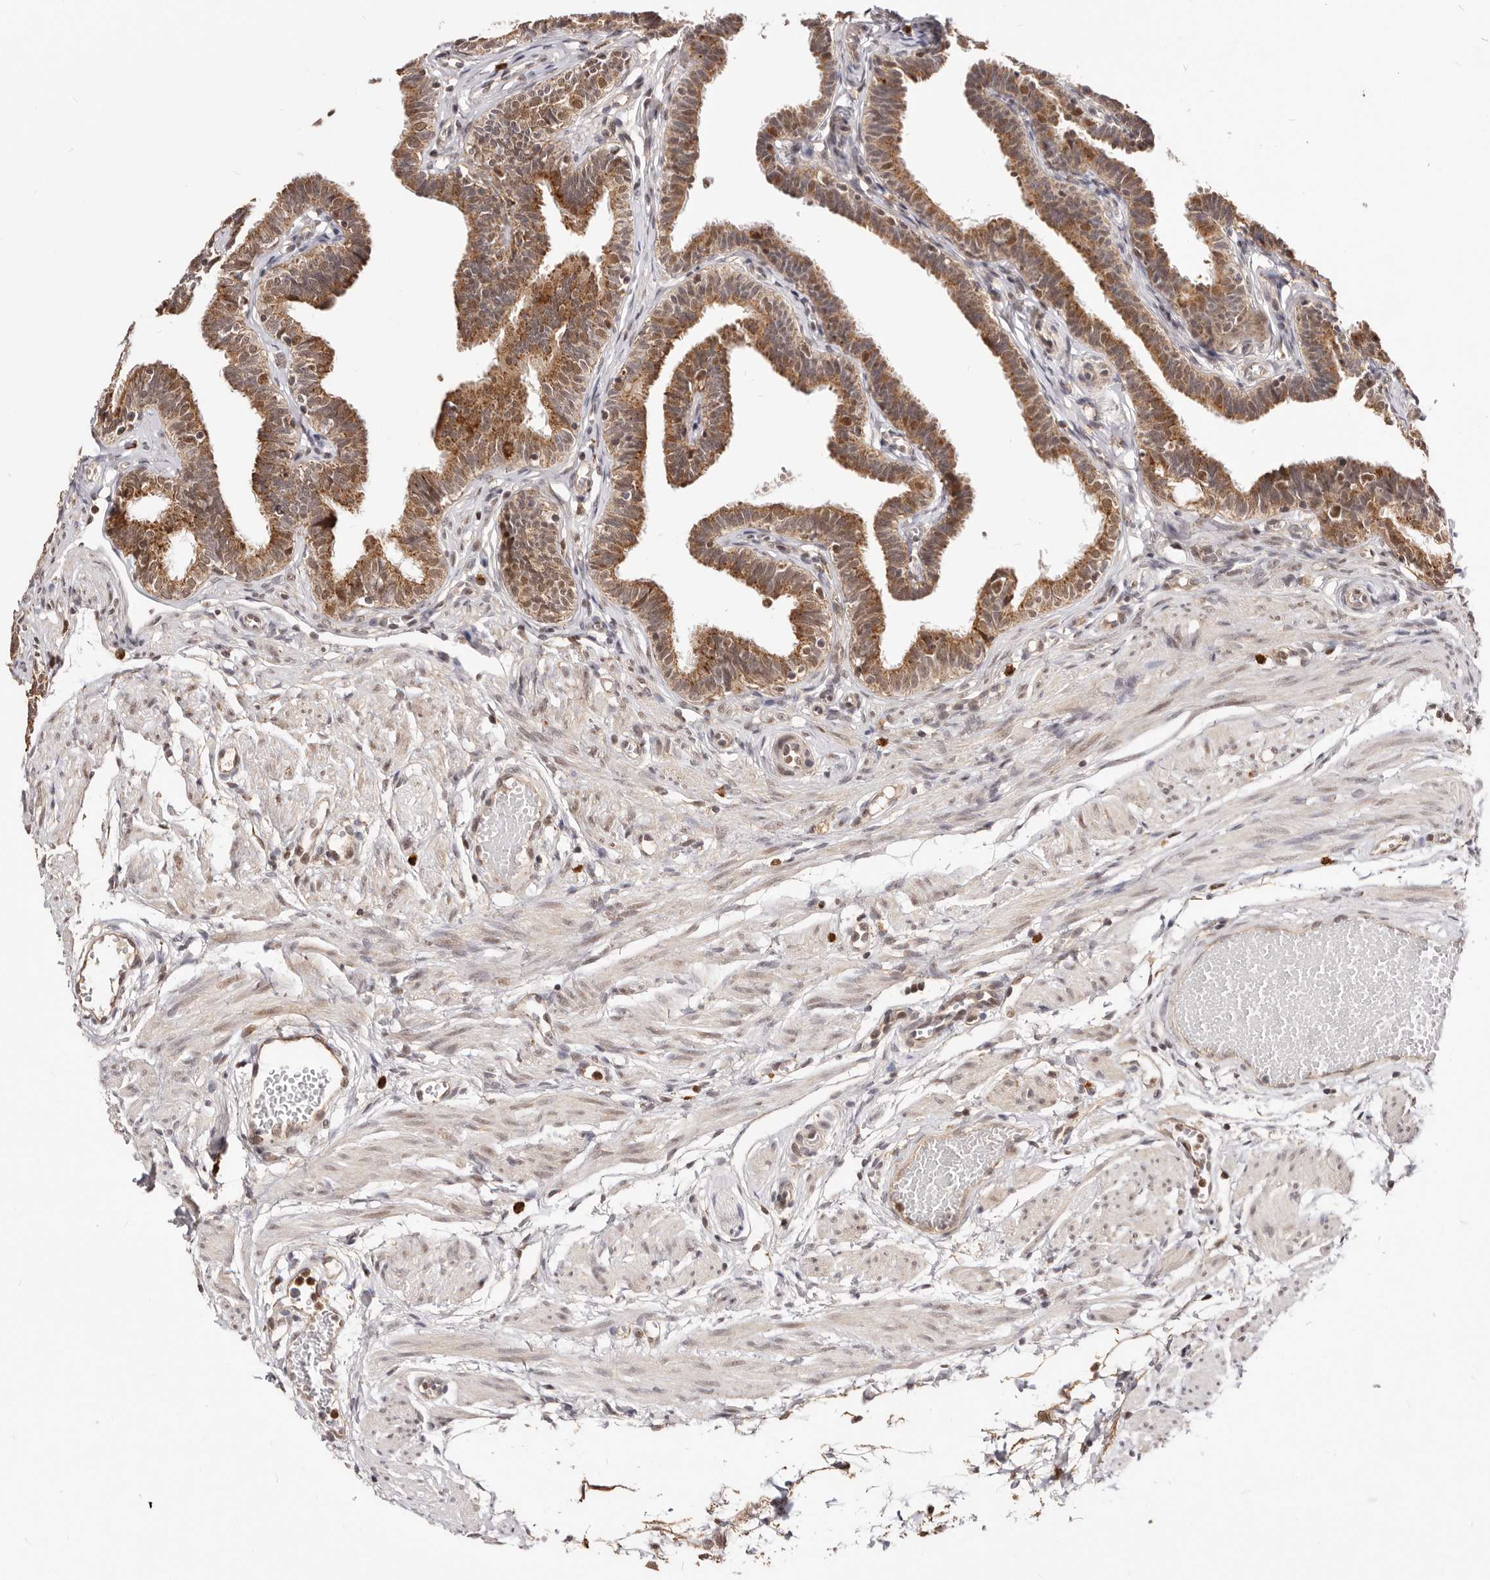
{"staining": {"intensity": "moderate", "quantity": ">75%", "location": "cytoplasmic/membranous,nuclear"}, "tissue": "fallopian tube", "cell_type": "Glandular cells", "image_type": "normal", "snomed": [{"axis": "morphology", "description": "Normal tissue, NOS"}, {"axis": "topography", "description": "Fallopian tube"}, {"axis": "topography", "description": "Ovary"}], "caption": "Glandular cells display medium levels of moderate cytoplasmic/membranous,nuclear positivity in approximately >75% of cells in unremarkable human fallopian tube.", "gene": "SEC14L1", "patient": {"sex": "female", "age": 23}}